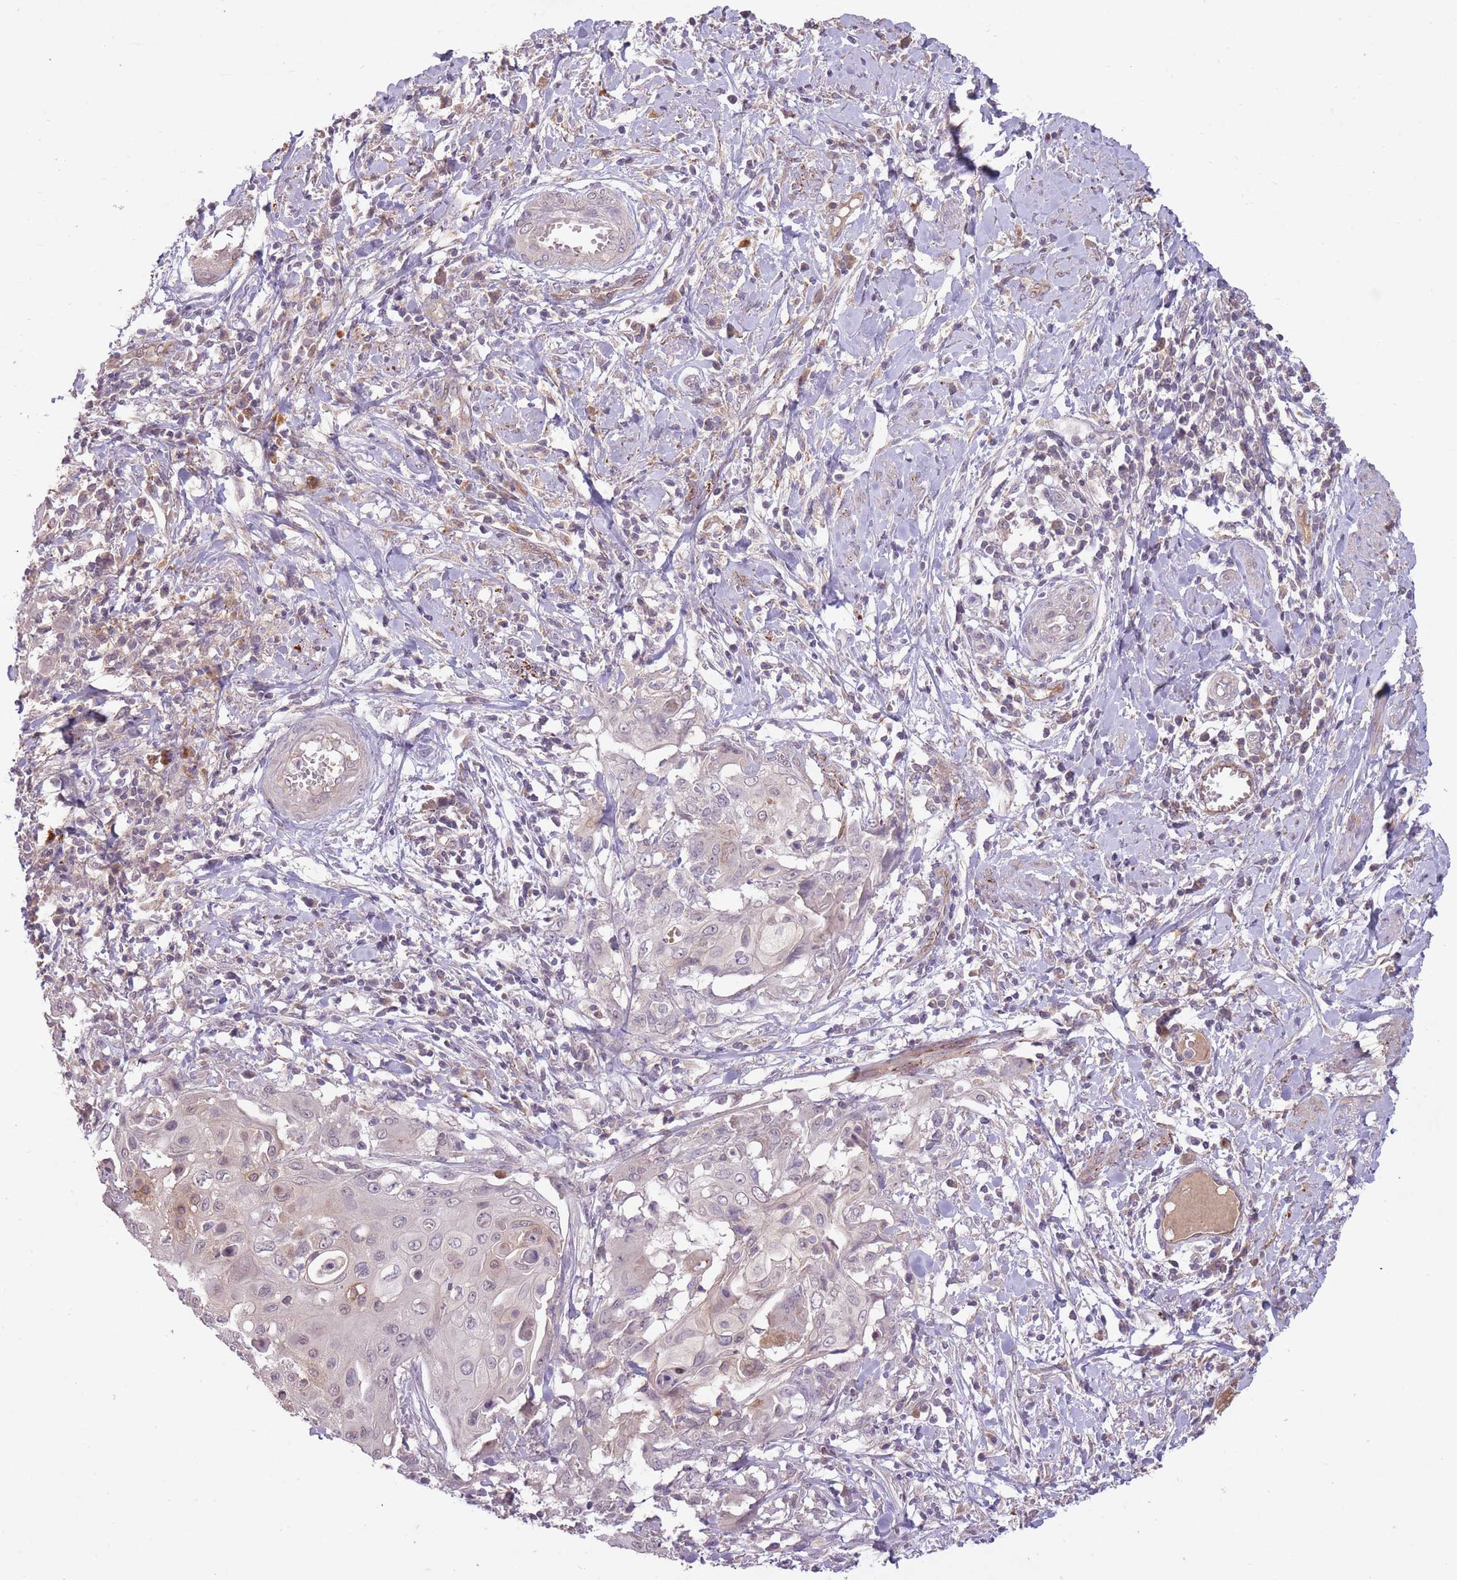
{"staining": {"intensity": "negative", "quantity": "none", "location": "none"}, "tissue": "cervical cancer", "cell_type": "Tumor cells", "image_type": "cancer", "snomed": [{"axis": "morphology", "description": "Squamous cell carcinoma, NOS"}, {"axis": "topography", "description": "Cervix"}], "caption": "A high-resolution photomicrograph shows IHC staining of cervical cancer (squamous cell carcinoma), which displays no significant staining in tumor cells.", "gene": "LRATD2", "patient": {"sex": "female", "age": 39}}